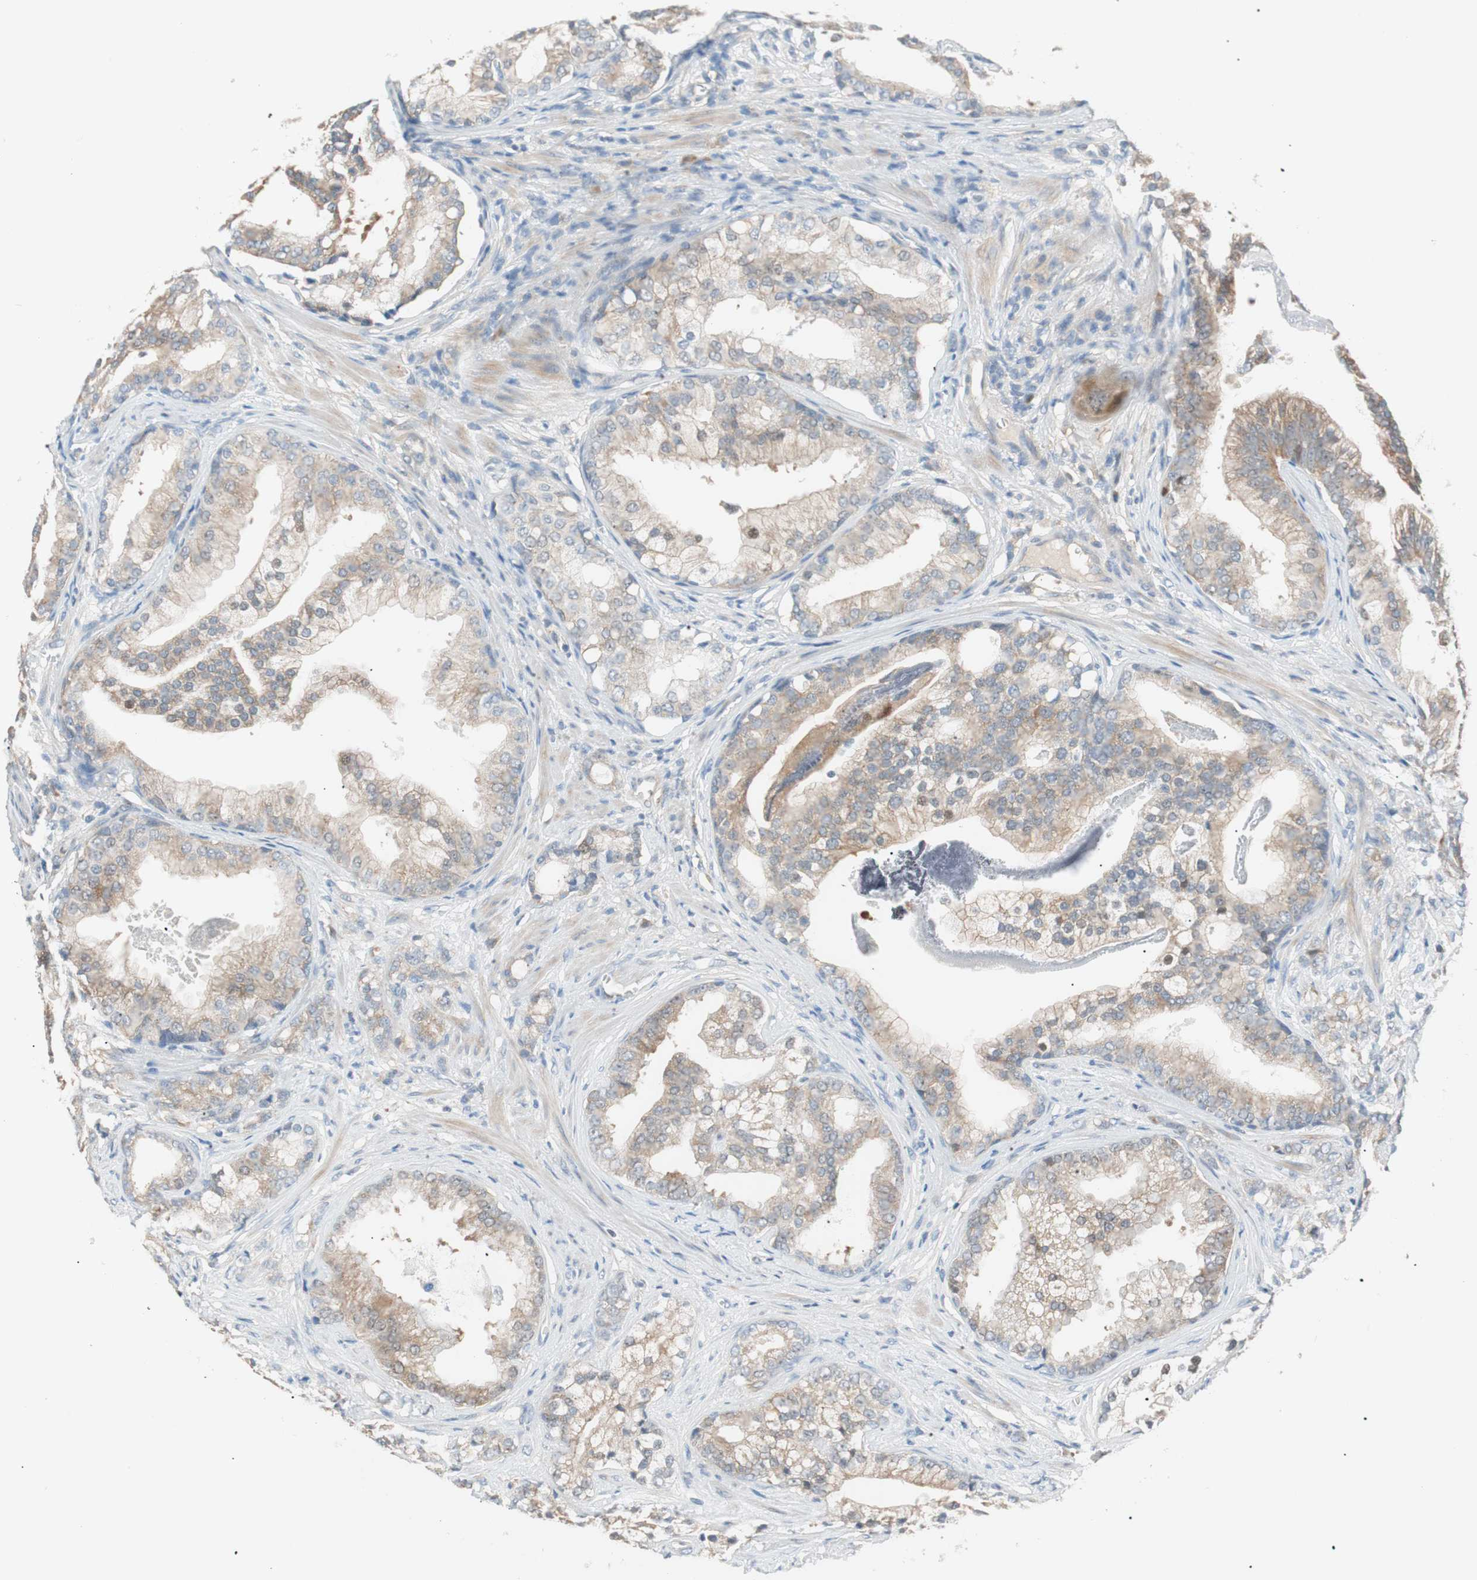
{"staining": {"intensity": "weak", "quantity": ">75%", "location": "cytoplasmic/membranous"}, "tissue": "prostate cancer", "cell_type": "Tumor cells", "image_type": "cancer", "snomed": [{"axis": "morphology", "description": "Adenocarcinoma, Low grade"}, {"axis": "topography", "description": "Prostate"}], "caption": "Protein expression by immunohistochemistry displays weak cytoplasmic/membranous staining in about >75% of tumor cells in prostate cancer (low-grade adenocarcinoma).", "gene": "PCK1", "patient": {"sex": "male", "age": 58}}